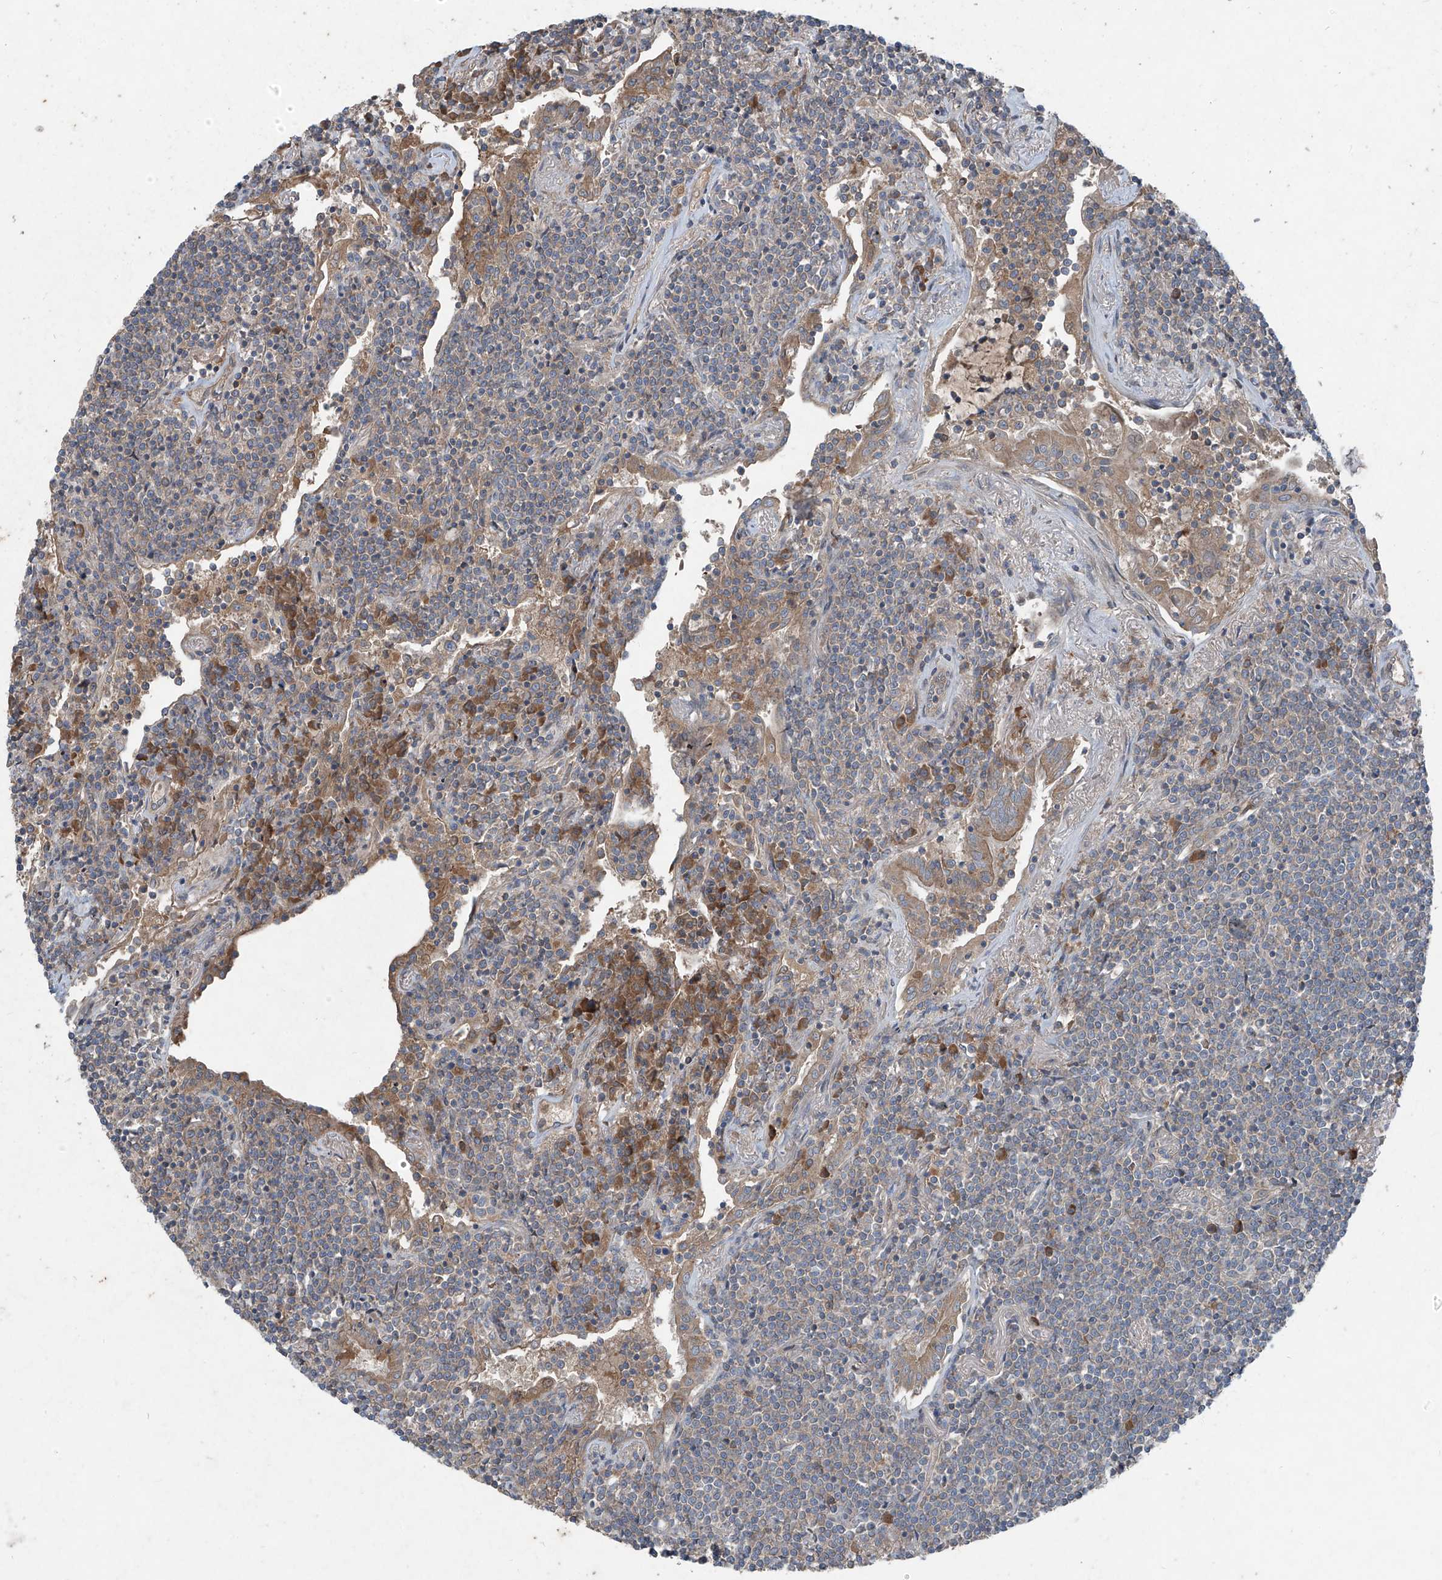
{"staining": {"intensity": "negative", "quantity": "none", "location": "none"}, "tissue": "lymphoma", "cell_type": "Tumor cells", "image_type": "cancer", "snomed": [{"axis": "morphology", "description": "Malignant lymphoma, non-Hodgkin's type, Low grade"}, {"axis": "topography", "description": "Lung"}], "caption": "DAB (3,3'-diaminobenzidine) immunohistochemical staining of low-grade malignant lymphoma, non-Hodgkin's type exhibits no significant expression in tumor cells.", "gene": "FOXRED2", "patient": {"sex": "female", "age": 71}}